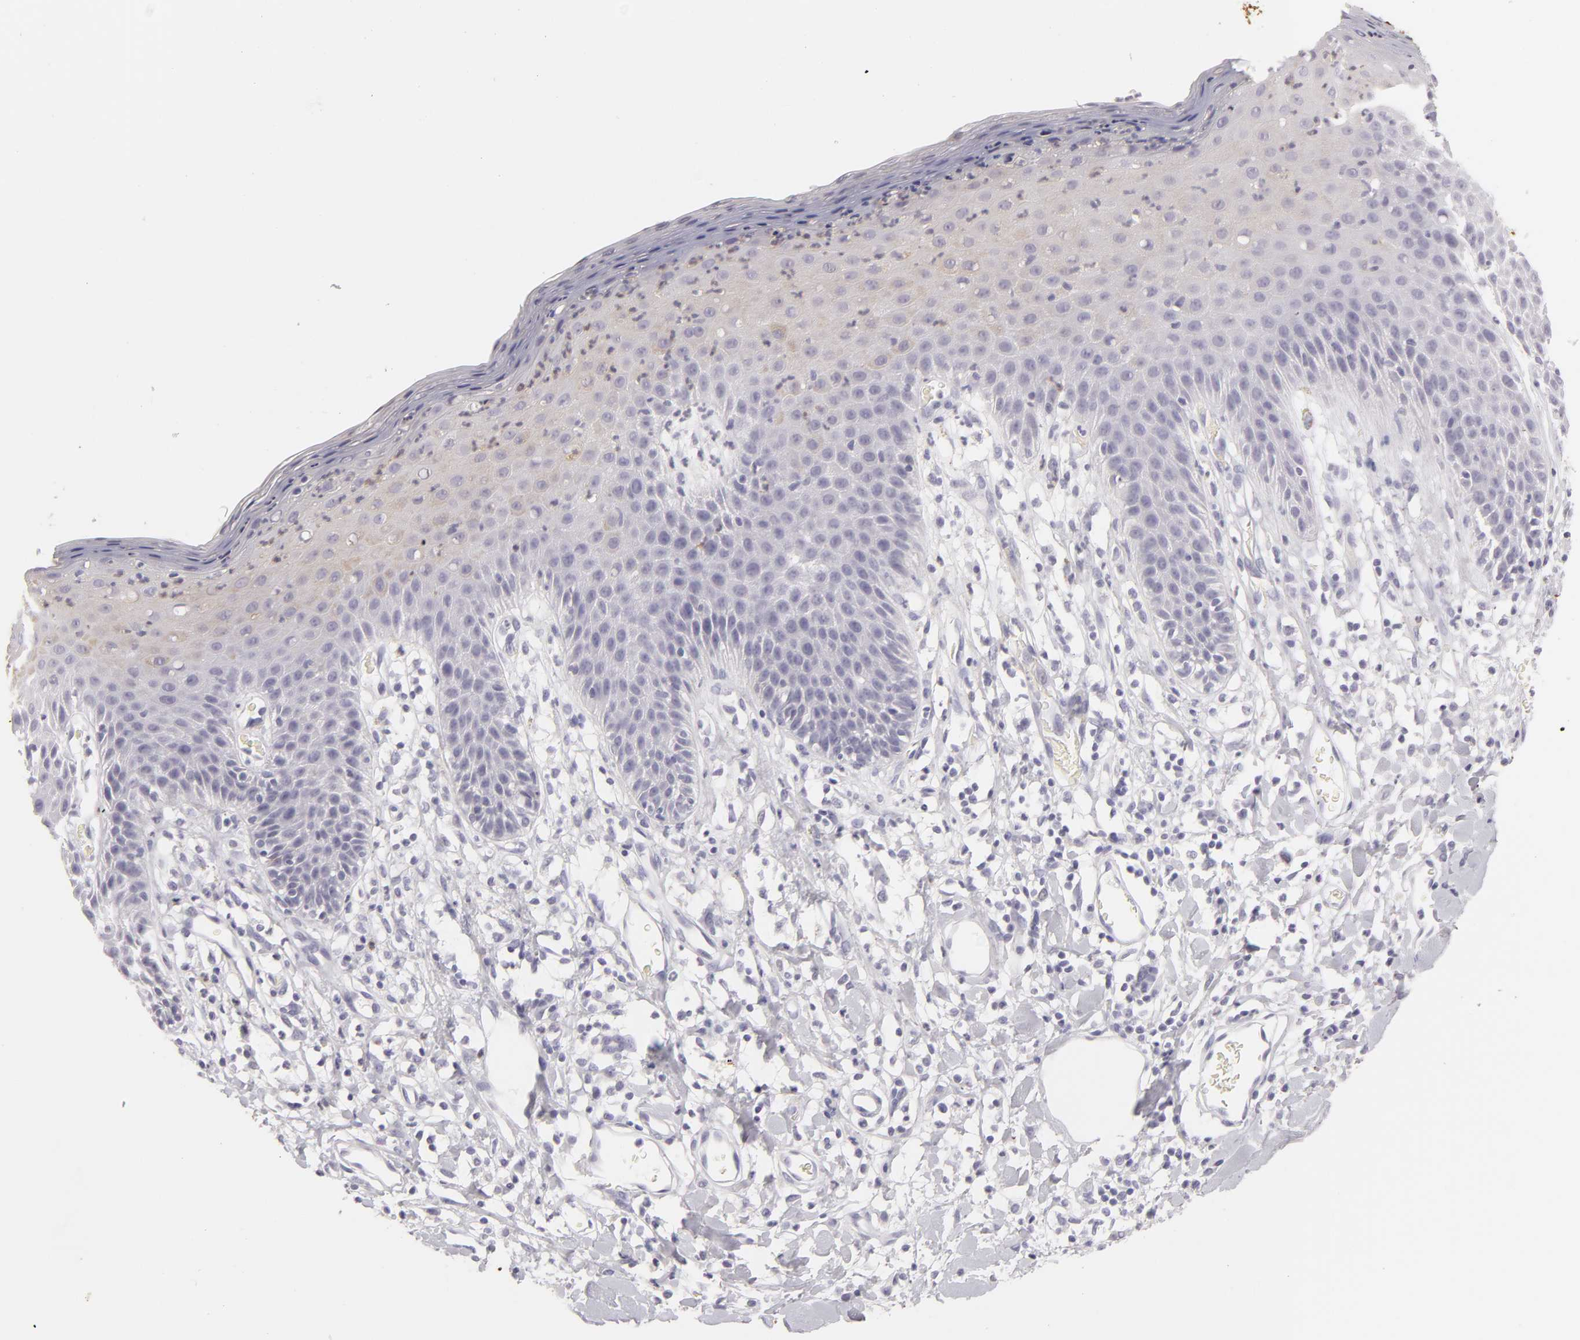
{"staining": {"intensity": "negative", "quantity": "none", "location": "none"}, "tissue": "skin", "cell_type": "Epidermal cells", "image_type": "normal", "snomed": [{"axis": "morphology", "description": "Normal tissue, NOS"}, {"axis": "topography", "description": "Vulva"}, {"axis": "topography", "description": "Peripheral nerve tissue"}], "caption": "There is no significant expression in epidermal cells of skin. (Brightfield microscopy of DAB (3,3'-diaminobenzidine) immunohistochemistry (IHC) at high magnification).", "gene": "TNNC1", "patient": {"sex": "female", "age": 68}}